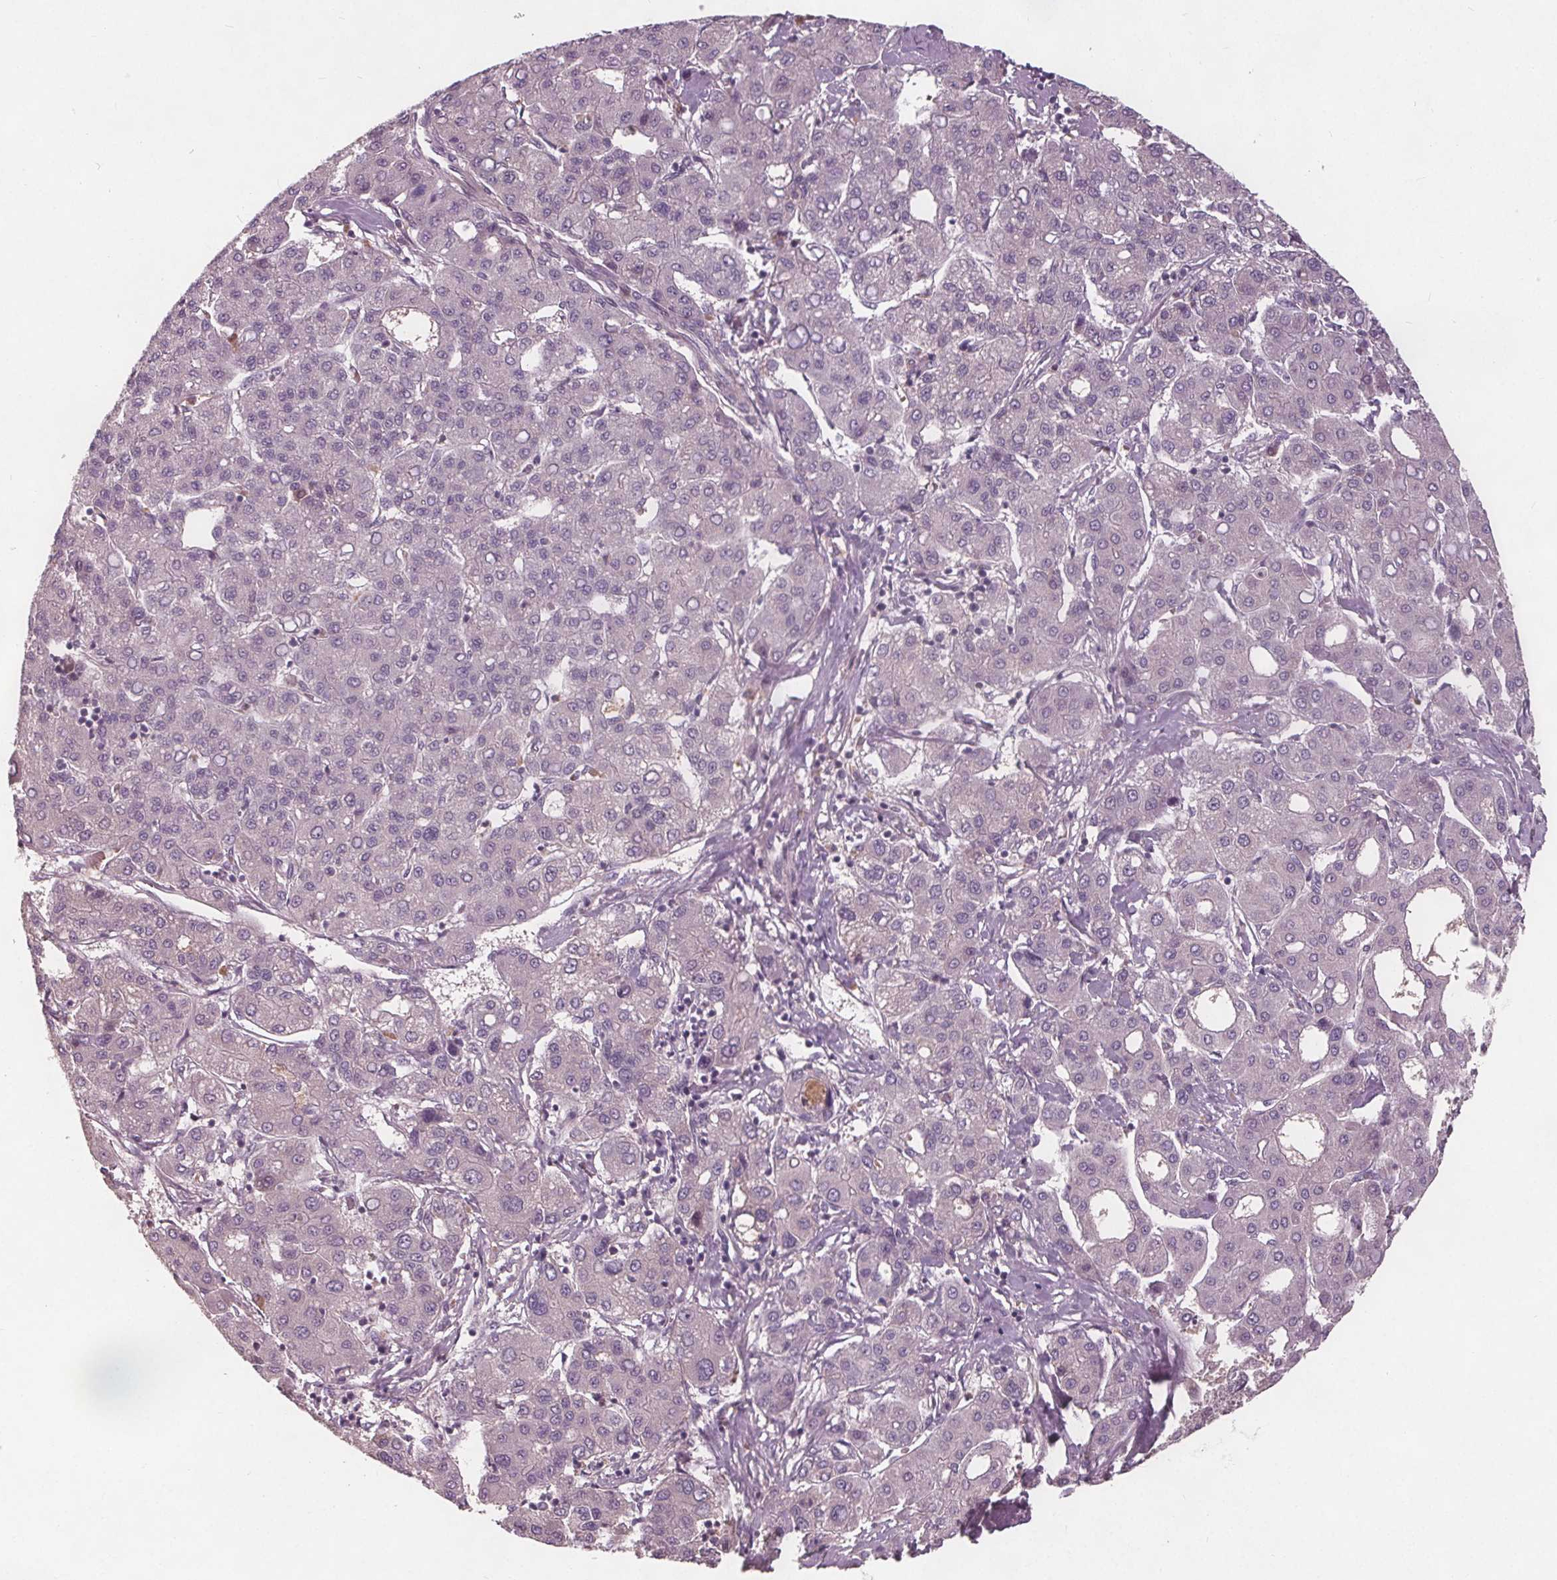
{"staining": {"intensity": "negative", "quantity": "none", "location": "none"}, "tissue": "liver cancer", "cell_type": "Tumor cells", "image_type": "cancer", "snomed": [{"axis": "morphology", "description": "Carcinoma, Hepatocellular, NOS"}, {"axis": "topography", "description": "Liver"}], "caption": "High power microscopy image of an immunohistochemistry (IHC) histopathology image of liver cancer (hepatocellular carcinoma), revealing no significant staining in tumor cells.", "gene": "PDGFD", "patient": {"sex": "male", "age": 65}}